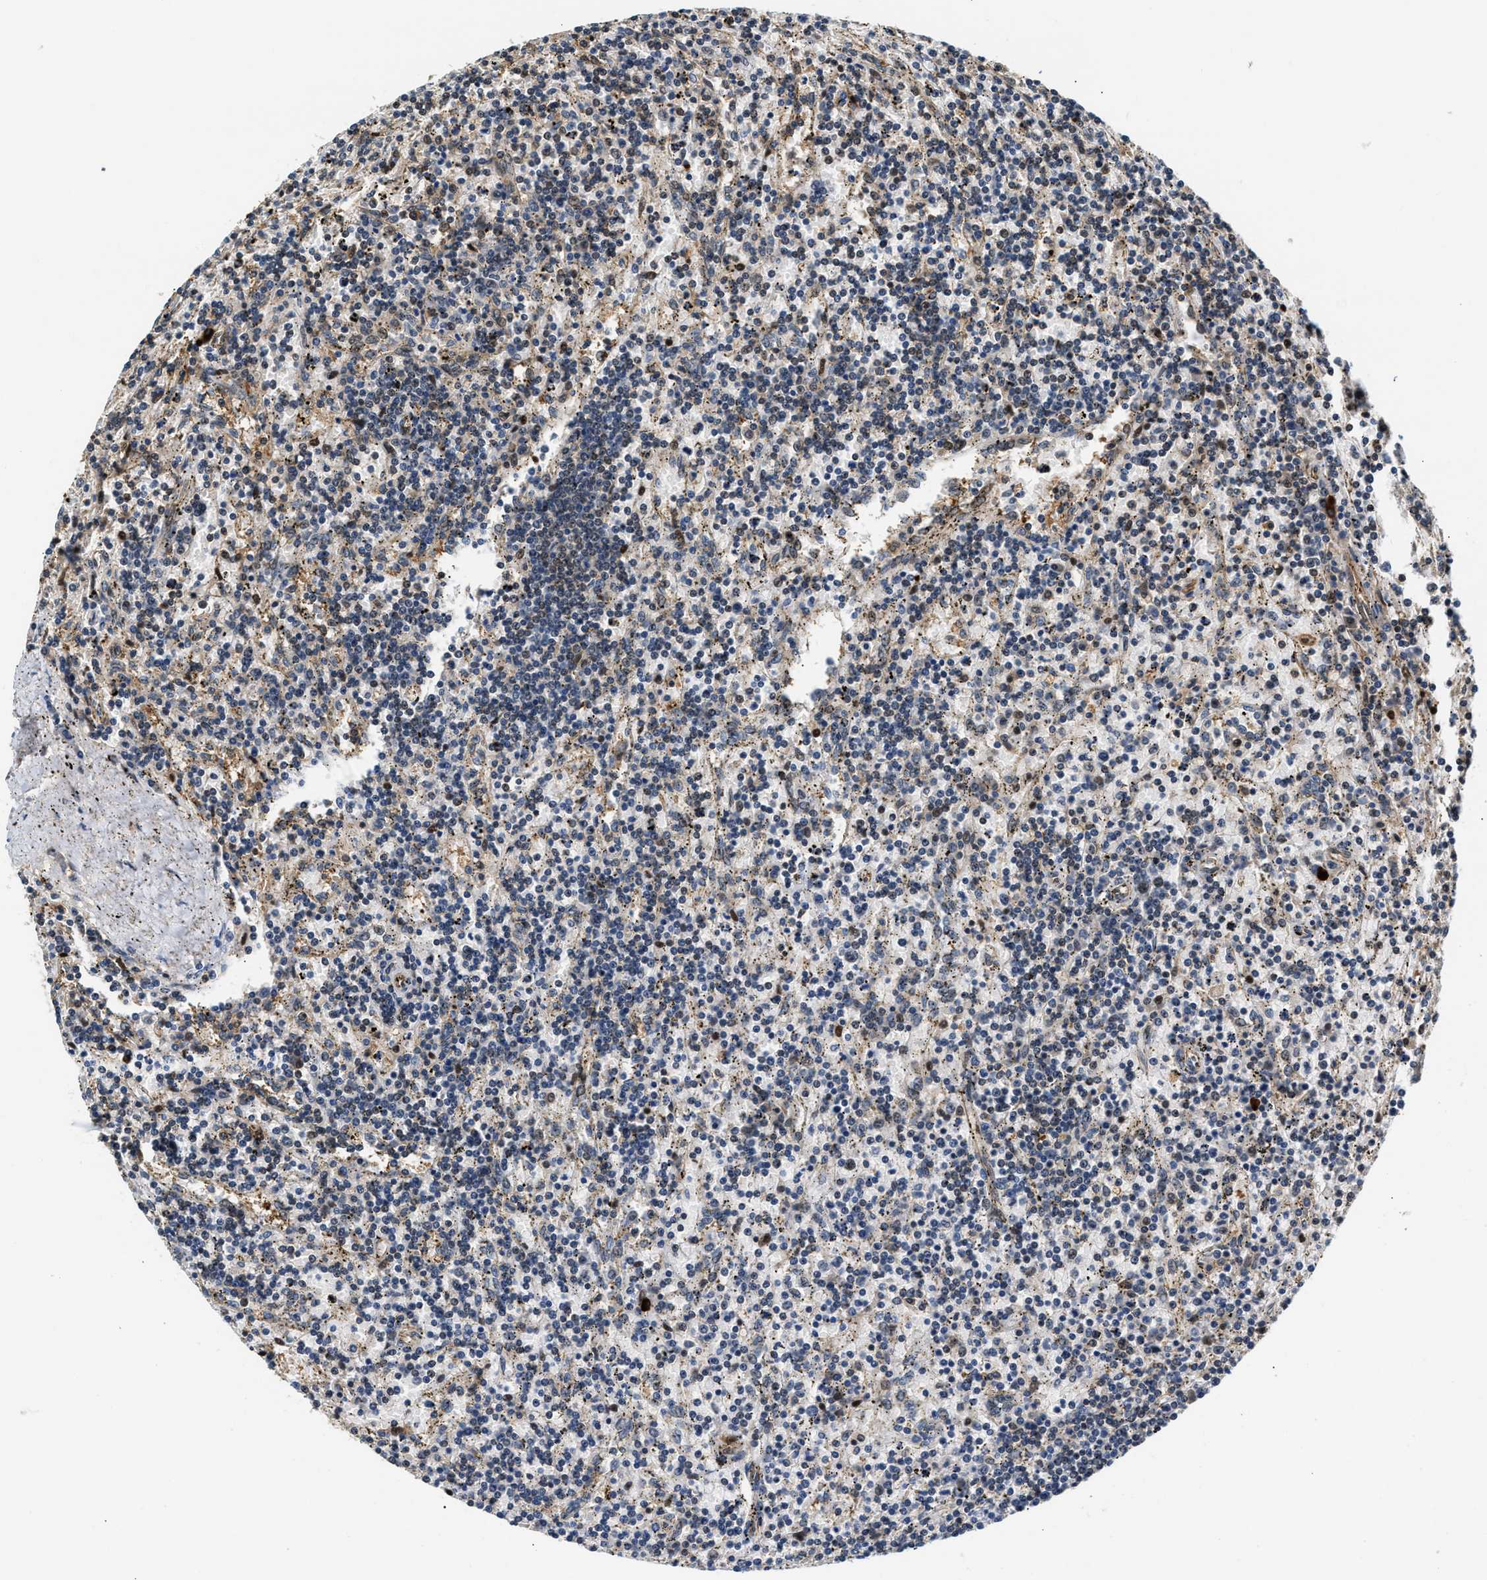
{"staining": {"intensity": "weak", "quantity": "<25%", "location": "nuclear"}, "tissue": "lymphoma", "cell_type": "Tumor cells", "image_type": "cancer", "snomed": [{"axis": "morphology", "description": "Malignant lymphoma, non-Hodgkin's type, Low grade"}, {"axis": "topography", "description": "Spleen"}], "caption": "A high-resolution photomicrograph shows IHC staining of lymphoma, which exhibits no significant positivity in tumor cells.", "gene": "TUT7", "patient": {"sex": "male", "age": 76}}